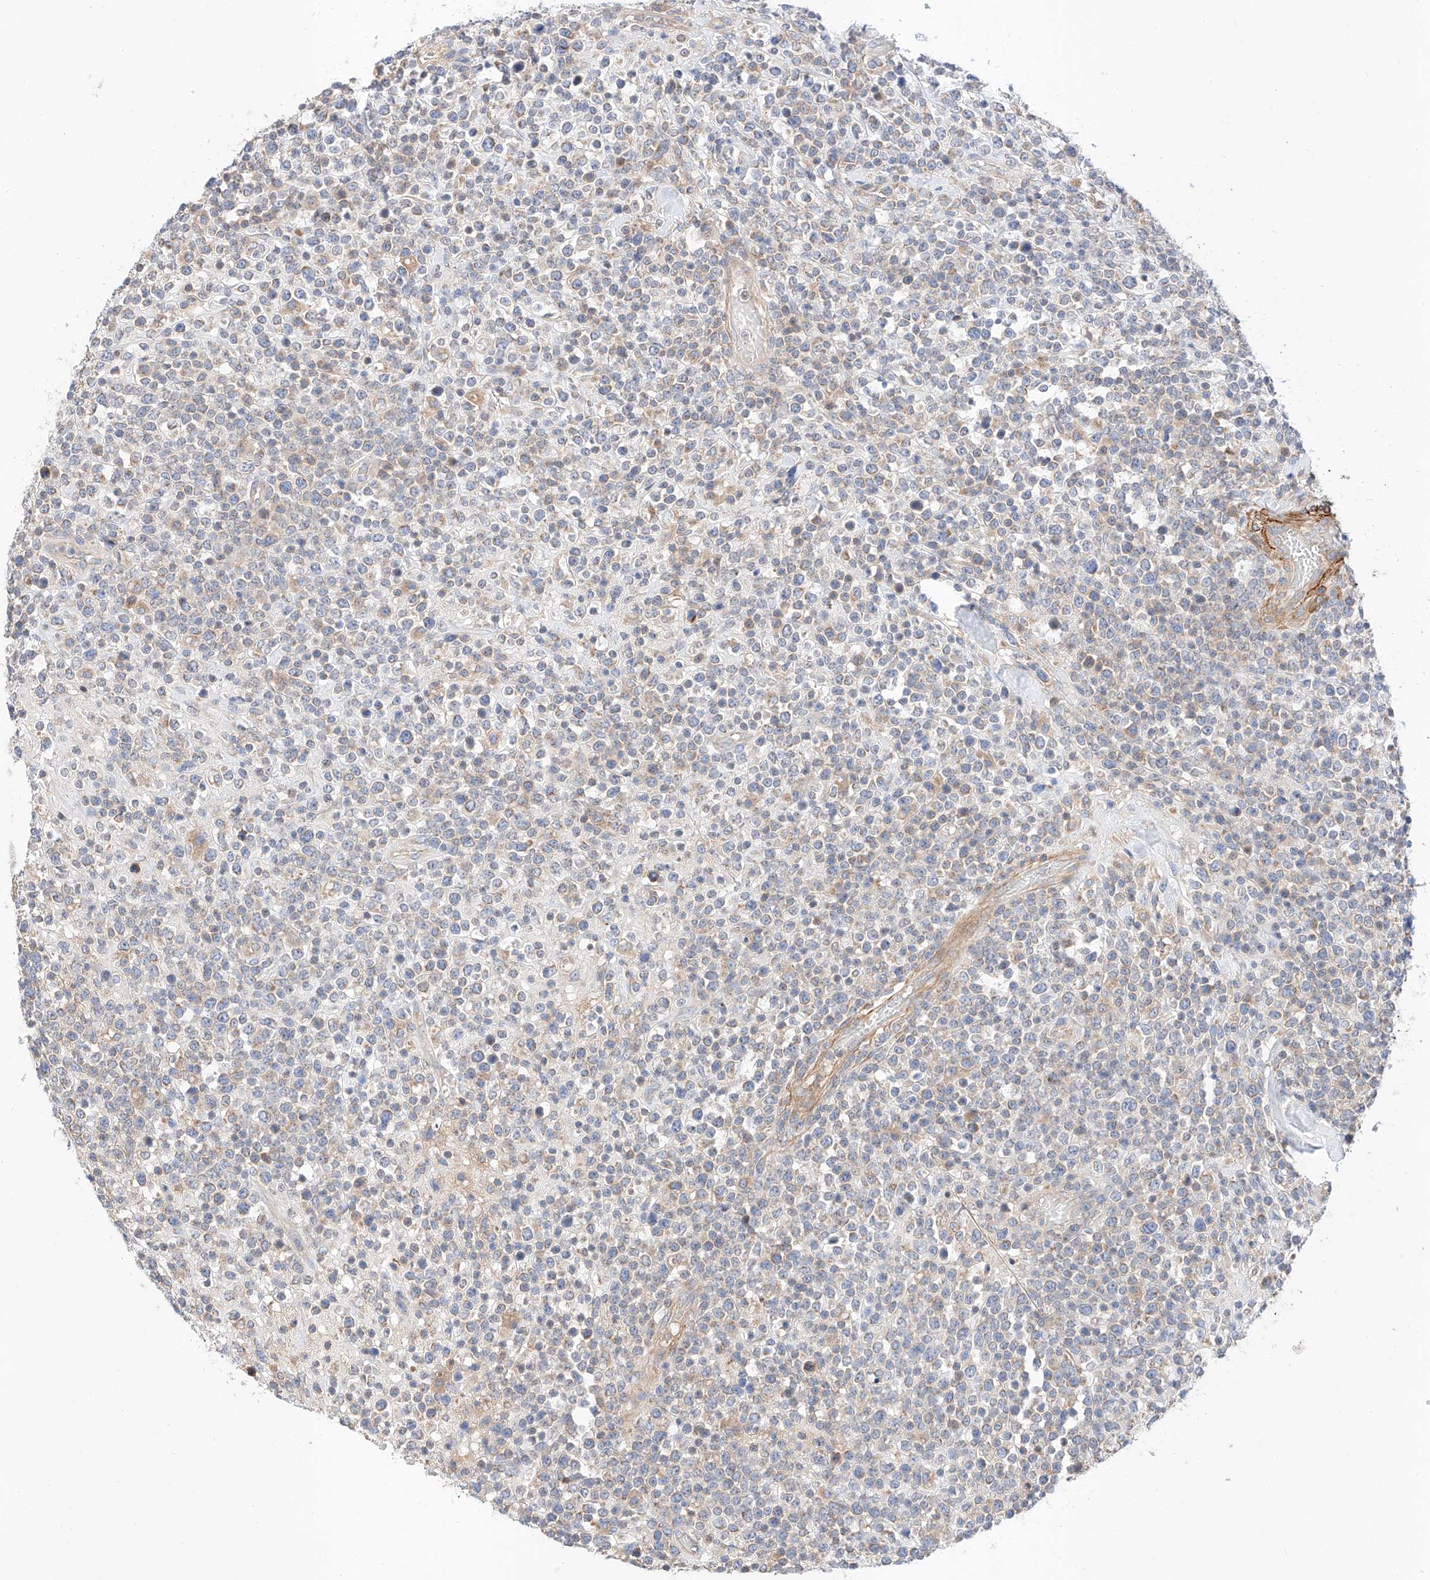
{"staining": {"intensity": "weak", "quantity": ">75%", "location": "cytoplasmic/membranous"}, "tissue": "lymphoma", "cell_type": "Tumor cells", "image_type": "cancer", "snomed": [{"axis": "morphology", "description": "Malignant lymphoma, non-Hodgkin's type, High grade"}, {"axis": "topography", "description": "Colon"}], "caption": "IHC histopathology image of neoplastic tissue: malignant lymphoma, non-Hodgkin's type (high-grade) stained using IHC exhibits low levels of weak protein expression localized specifically in the cytoplasmic/membranous of tumor cells, appearing as a cytoplasmic/membranous brown color.", "gene": "C6orf118", "patient": {"sex": "female", "age": 53}}